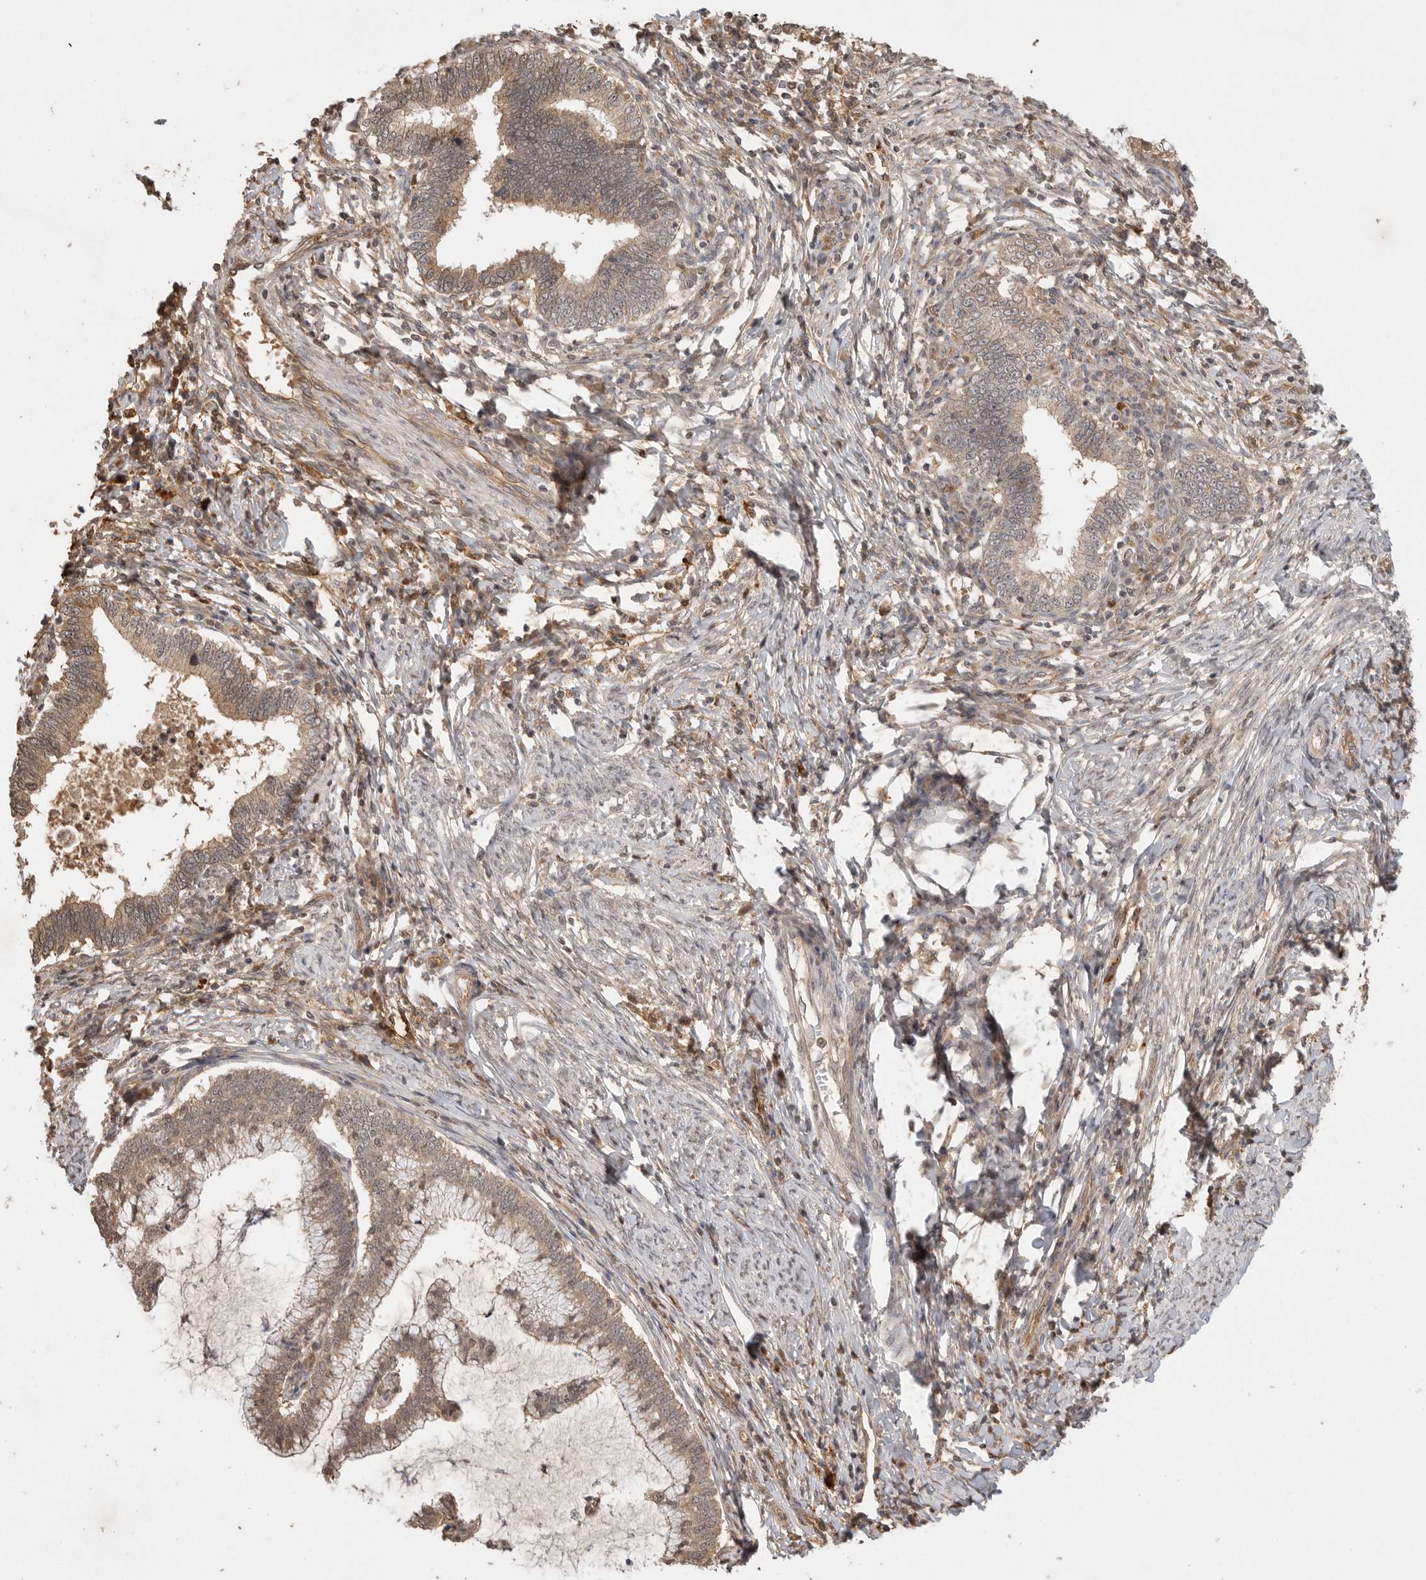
{"staining": {"intensity": "moderate", "quantity": ">75%", "location": "cytoplasmic/membranous"}, "tissue": "cervical cancer", "cell_type": "Tumor cells", "image_type": "cancer", "snomed": [{"axis": "morphology", "description": "Adenocarcinoma, NOS"}, {"axis": "topography", "description": "Cervix"}], "caption": "A medium amount of moderate cytoplasmic/membranous positivity is seen in about >75% of tumor cells in cervical cancer tissue.", "gene": "PRMT3", "patient": {"sex": "female", "age": 36}}